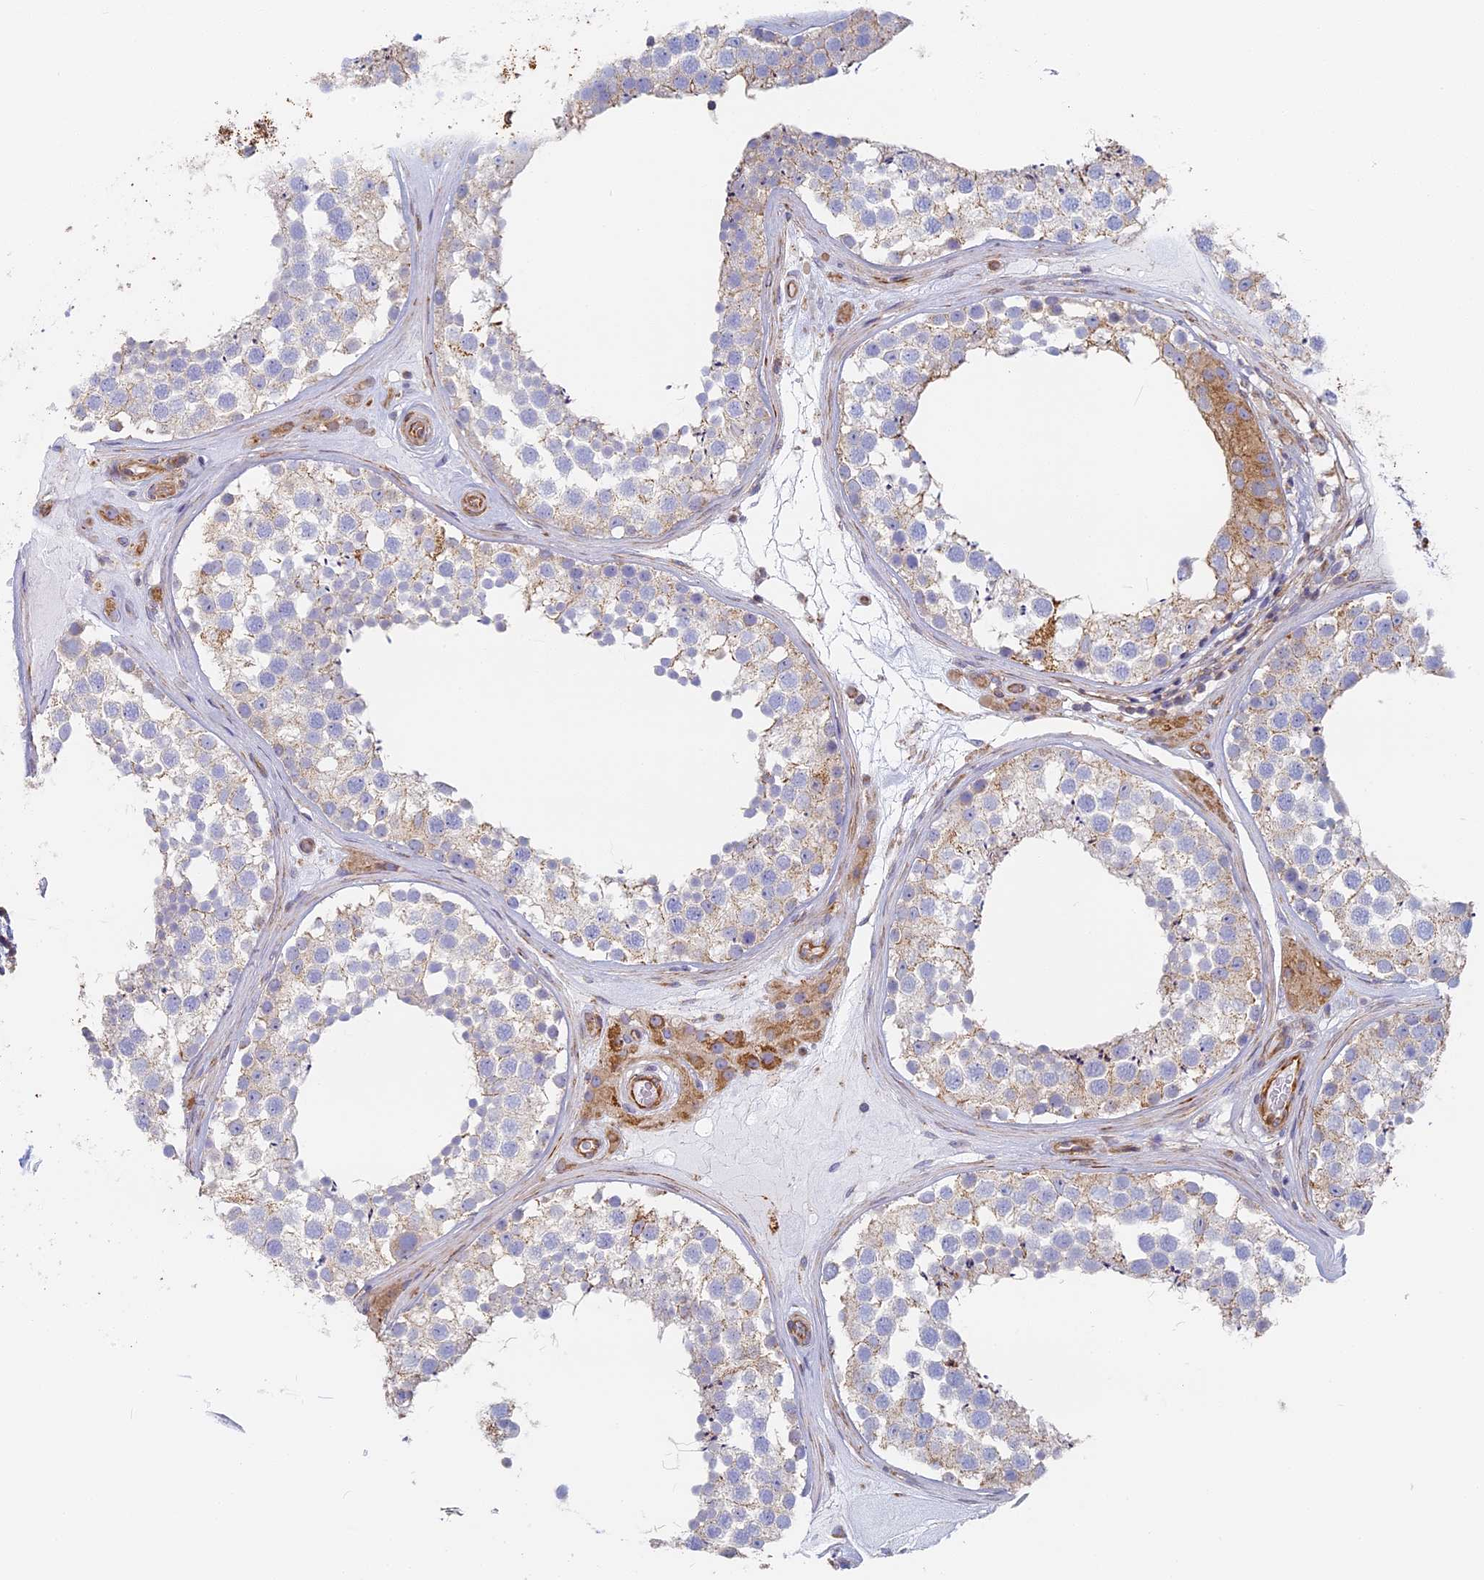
{"staining": {"intensity": "weak", "quantity": "<25%", "location": "cytoplasmic/membranous"}, "tissue": "testis", "cell_type": "Cells in seminiferous ducts", "image_type": "normal", "snomed": [{"axis": "morphology", "description": "Normal tissue, NOS"}, {"axis": "topography", "description": "Testis"}], "caption": "Cells in seminiferous ducts are negative for brown protein staining in normal testis. (Brightfield microscopy of DAB (3,3'-diaminobenzidine) immunohistochemistry (IHC) at high magnification).", "gene": "DDA1", "patient": {"sex": "male", "age": 46}}